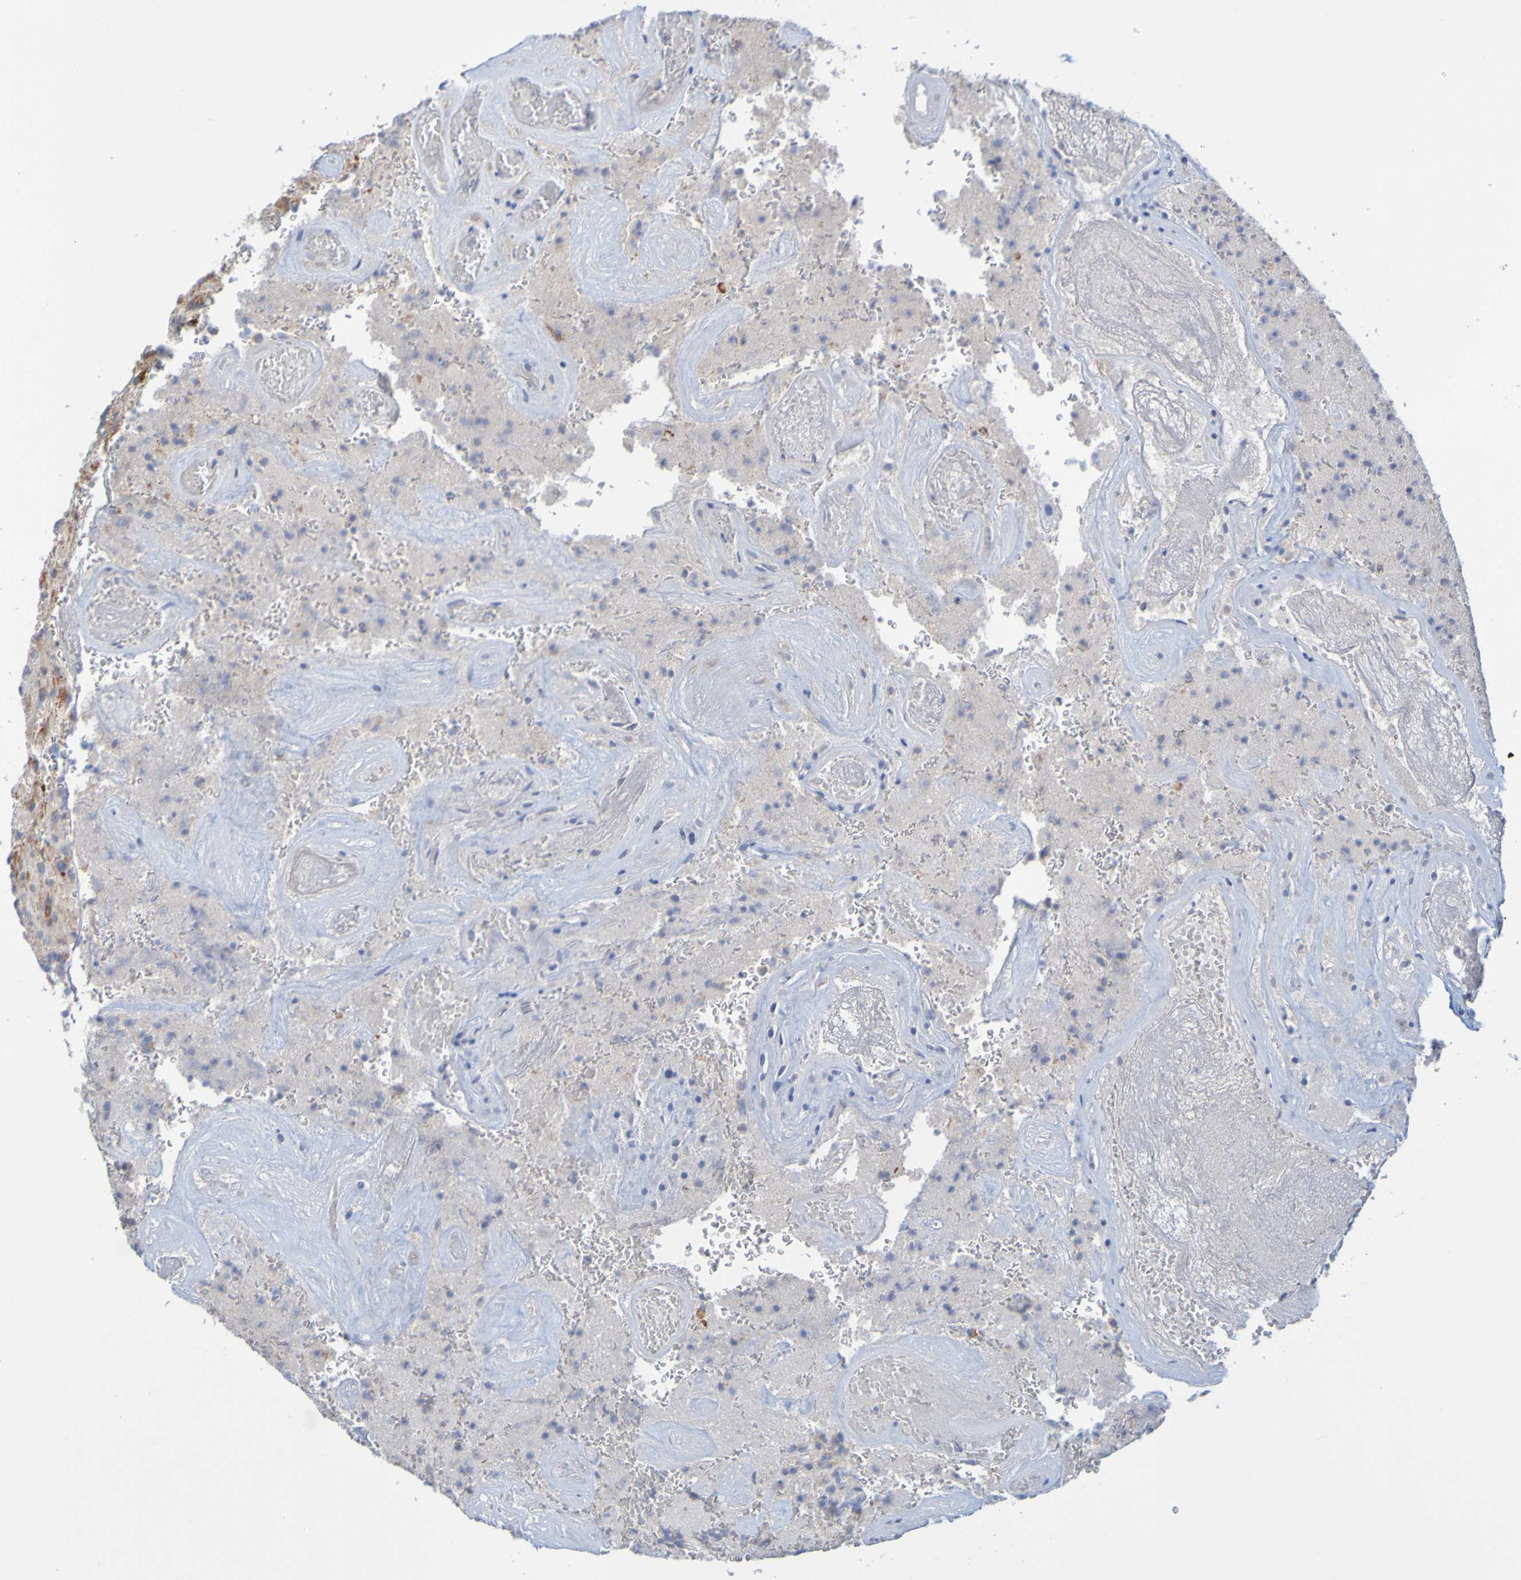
{"staining": {"intensity": "weak", "quantity": "25%-75%", "location": "cytoplasmic/membranous"}, "tissue": "glioma", "cell_type": "Tumor cells", "image_type": "cancer", "snomed": [{"axis": "morphology", "description": "Glioma, malignant, High grade"}, {"axis": "topography", "description": "Brain"}], "caption": "Immunohistochemistry (IHC) of human malignant glioma (high-grade) displays low levels of weak cytoplasmic/membranous expression in about 25%-75% of tumor cells. (Brightfield microscopy of DAB IHC at high magnification).", "gene": "LILRB5", "patient": {"sex": "male", "age": 71}}